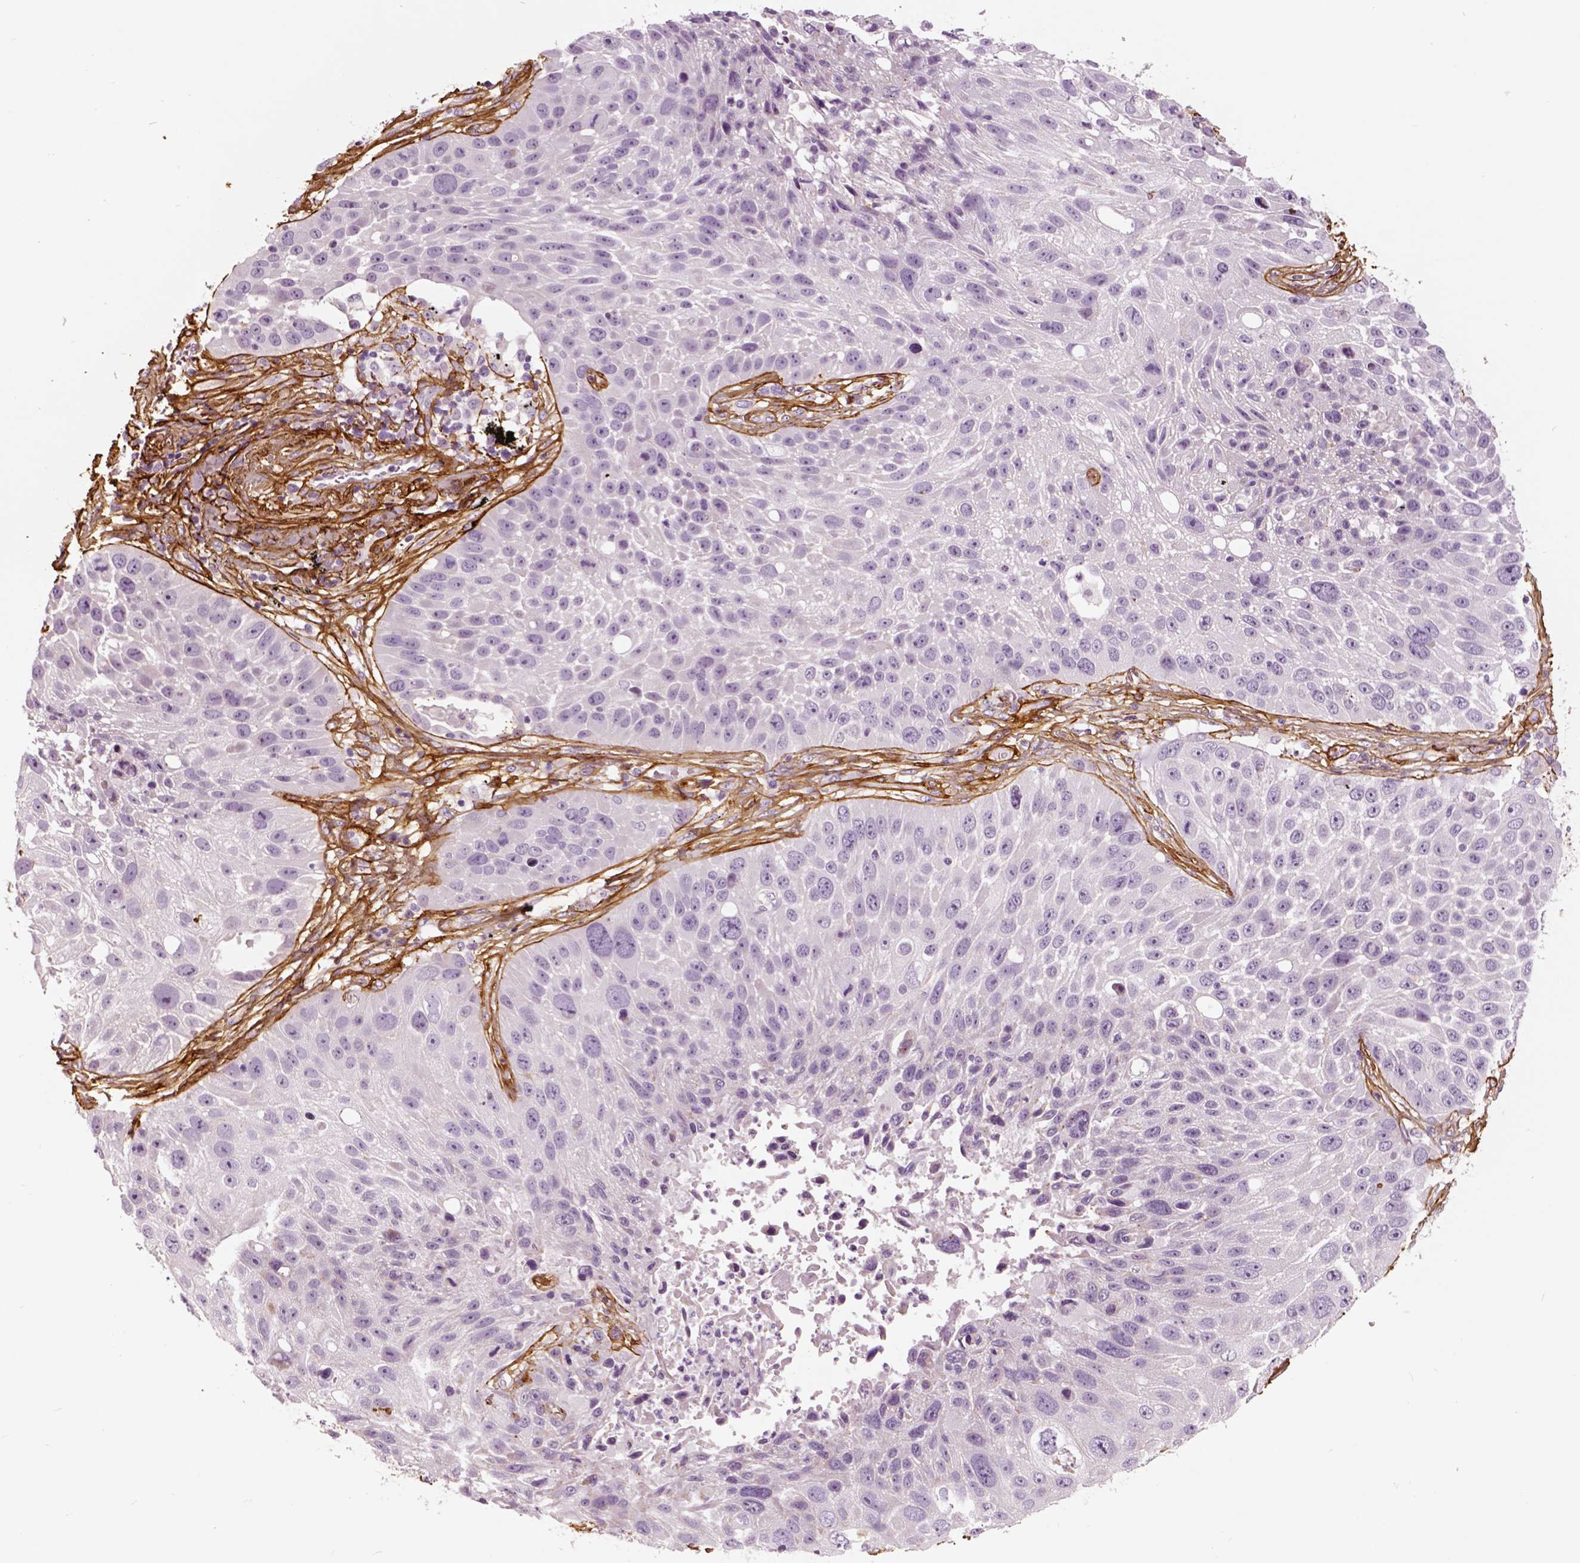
{"staining": {"intensity": "negative", "quantity": "none", "location": "none"}, "tissue": "lung cancer", "cell_type": "Tumor cells", "image_type": "cancer", "snomed": [{"axis": "morphology", "description": "Normal morphology"}, {"axis": "morphology", "description": "Squamous cell carcinoma, NOS"}, {"axis": "topography", "description": "Lymph node"}, {"axis": "topography", "description": "Lung"}], "caption": "Protein analysis of lung squamous cell carcinoma displays no significant expression in tumor cells.", "gene": "COL6A2", "patient": {"sex": "male", "age": 67}}